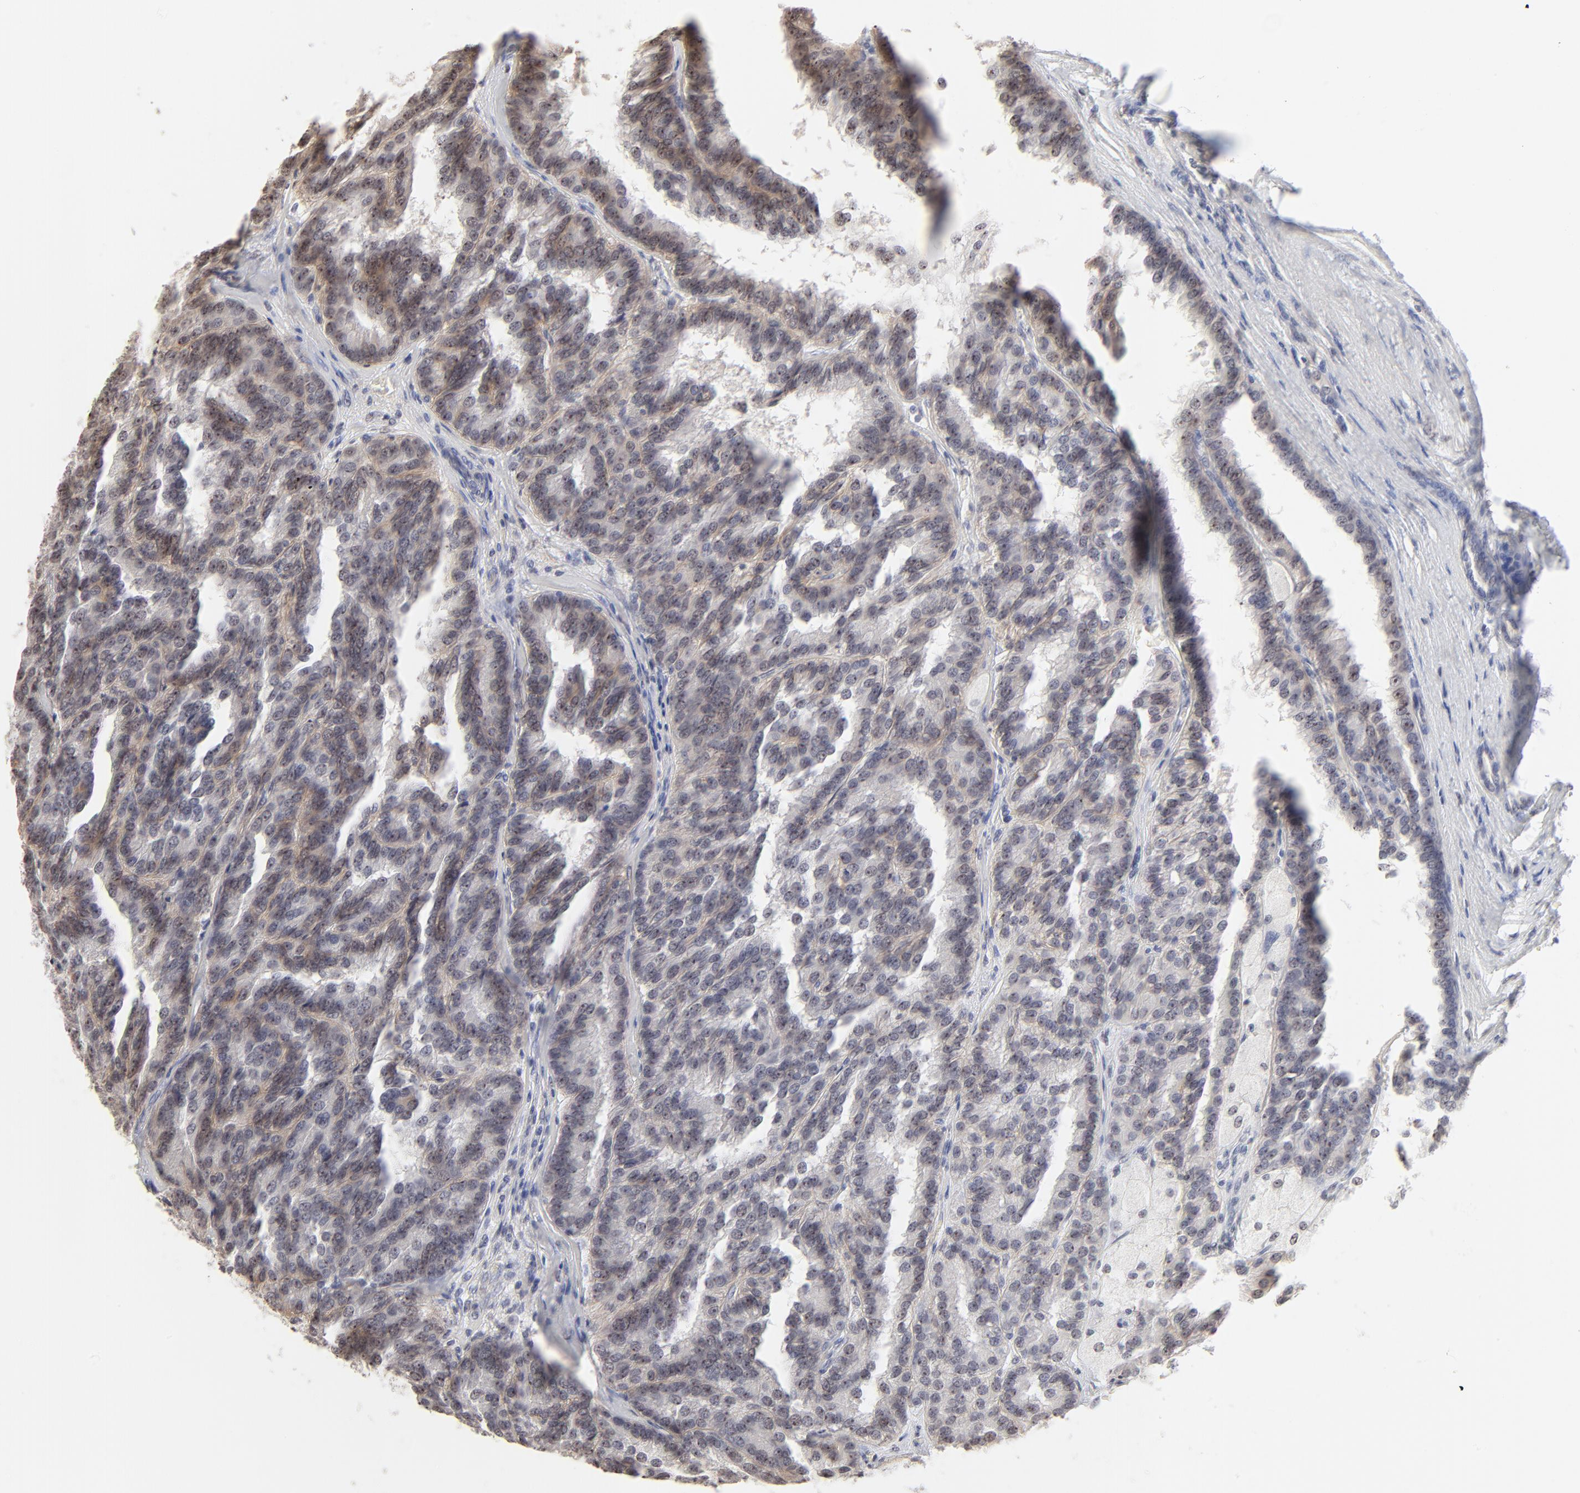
{"staining": {"intensity": "negative", "quantity": "none", "location": "none"}, "tissue": "renal cancer", "cell_type": "Tumor cells", "image_type": "cancer", "snomed": [{"axis": "morphology", "description": "Adenocarcinoma, NOS"}, {"axis": "topography", "description": "Kidney"}], "caption": "Tumor cells are negative for brown protein staining in renal adenocarcinoma. (DAB (3,3'-diaminobenzidine) immunohistochemistry (IHC) visualized using brightfield microscopy, high magnification).", "gene": "NFIL3", "patient": {"sex": "male", "age": 46}}